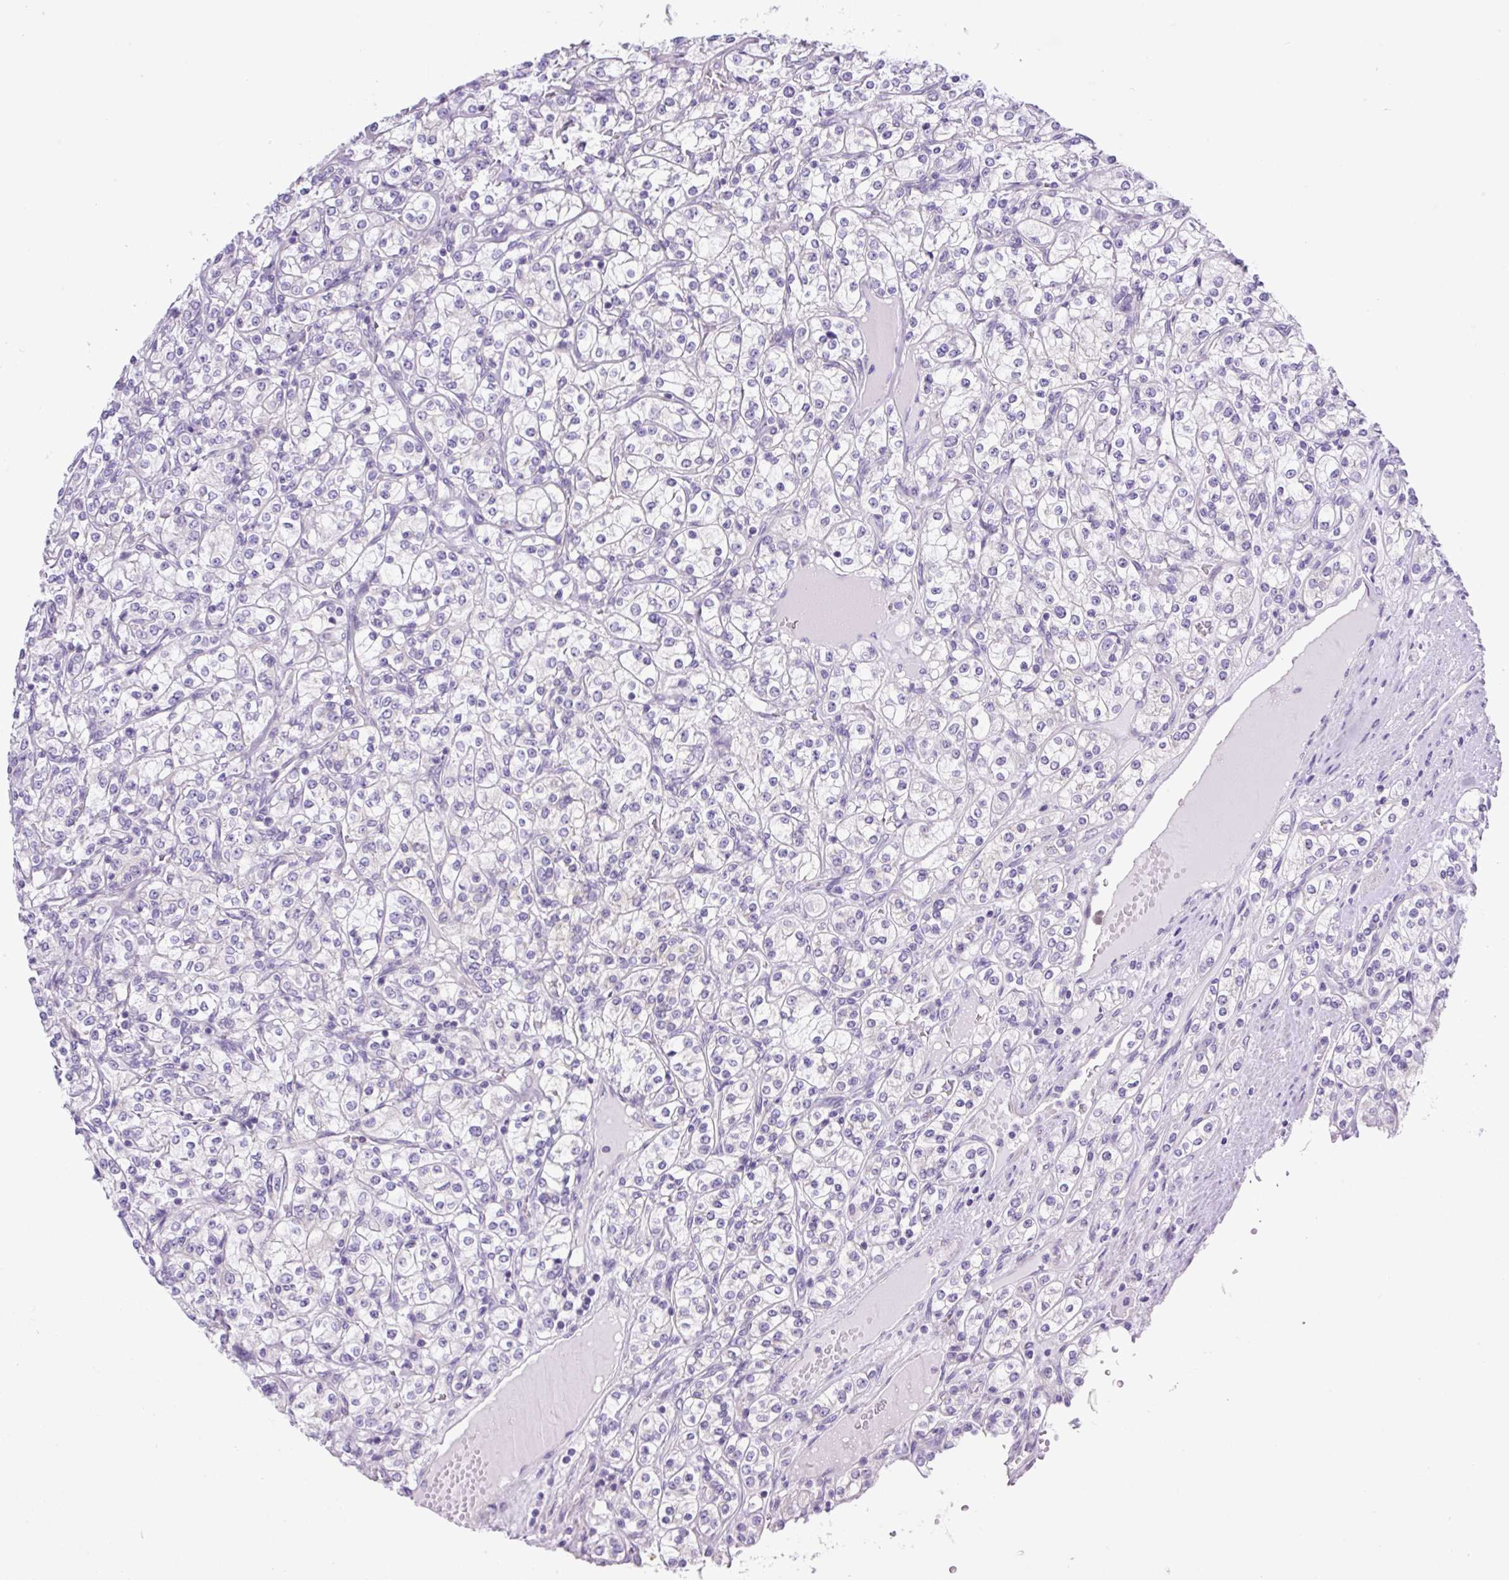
{"staining": {"intensity": "negative", "quantity": "none", "location": "none"}, "tissue": "renal cancer", "cell_type": "Tumor cells", "image_type": "cancer", "snomed": [{"axis": "morphology", "description": "Adenocarcinoma, NOS"}, {"axis": "topography", "description": "Kidney"}], "caption": "The photomicrograph exhibits no significant expression in tumor cells of renal cancer (adenocarcinoma).", "gene": "CAMK2B", "patient": {"sex": "male", "age": 77}}